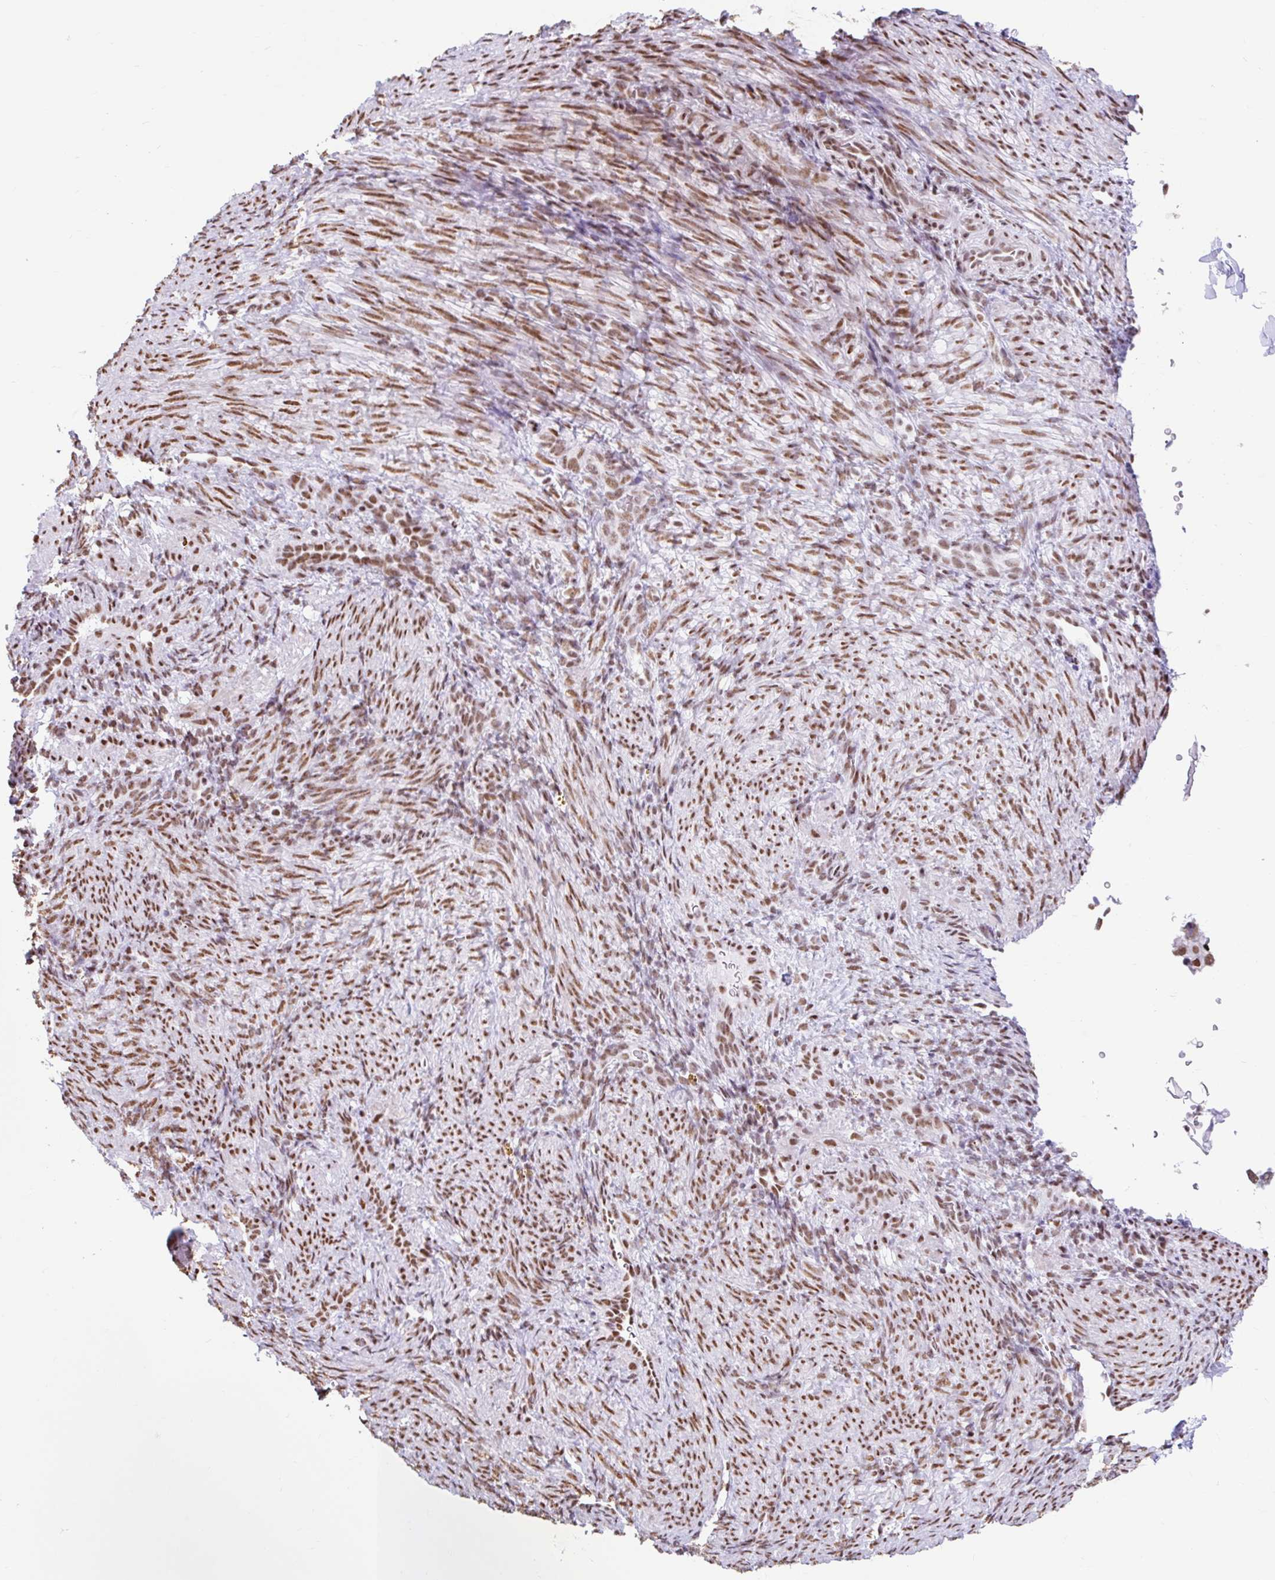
{"staining": {"intensity": "moderate", "quantity": "25%-75%", "location": "cytoplasmic/membranous"}, "tissue": "endometrium", "cell_type": "Cells in endometrial stroma", "image_type": "normal", "snomed": [{"axis": "morphology", "description": "Normal tissue, NOS"}, {"axis": "topography", "description": "Endometrium"}], "caption": "Immunohistochemical staining of unremarkable endometrium exhibits 25%-75% levels of moderate cytoplasmic/membranous protein expression in approximately 25%-75% of cells in endometrial stroma. Using DAB (3,3'-diaminobenzidine) (brown) and hematoxylin (blue) stains, captured at high magnification using brightfield microscopy.", "gene": "KHDRBS1", "patient": {"sex": "female", "age": 34}}